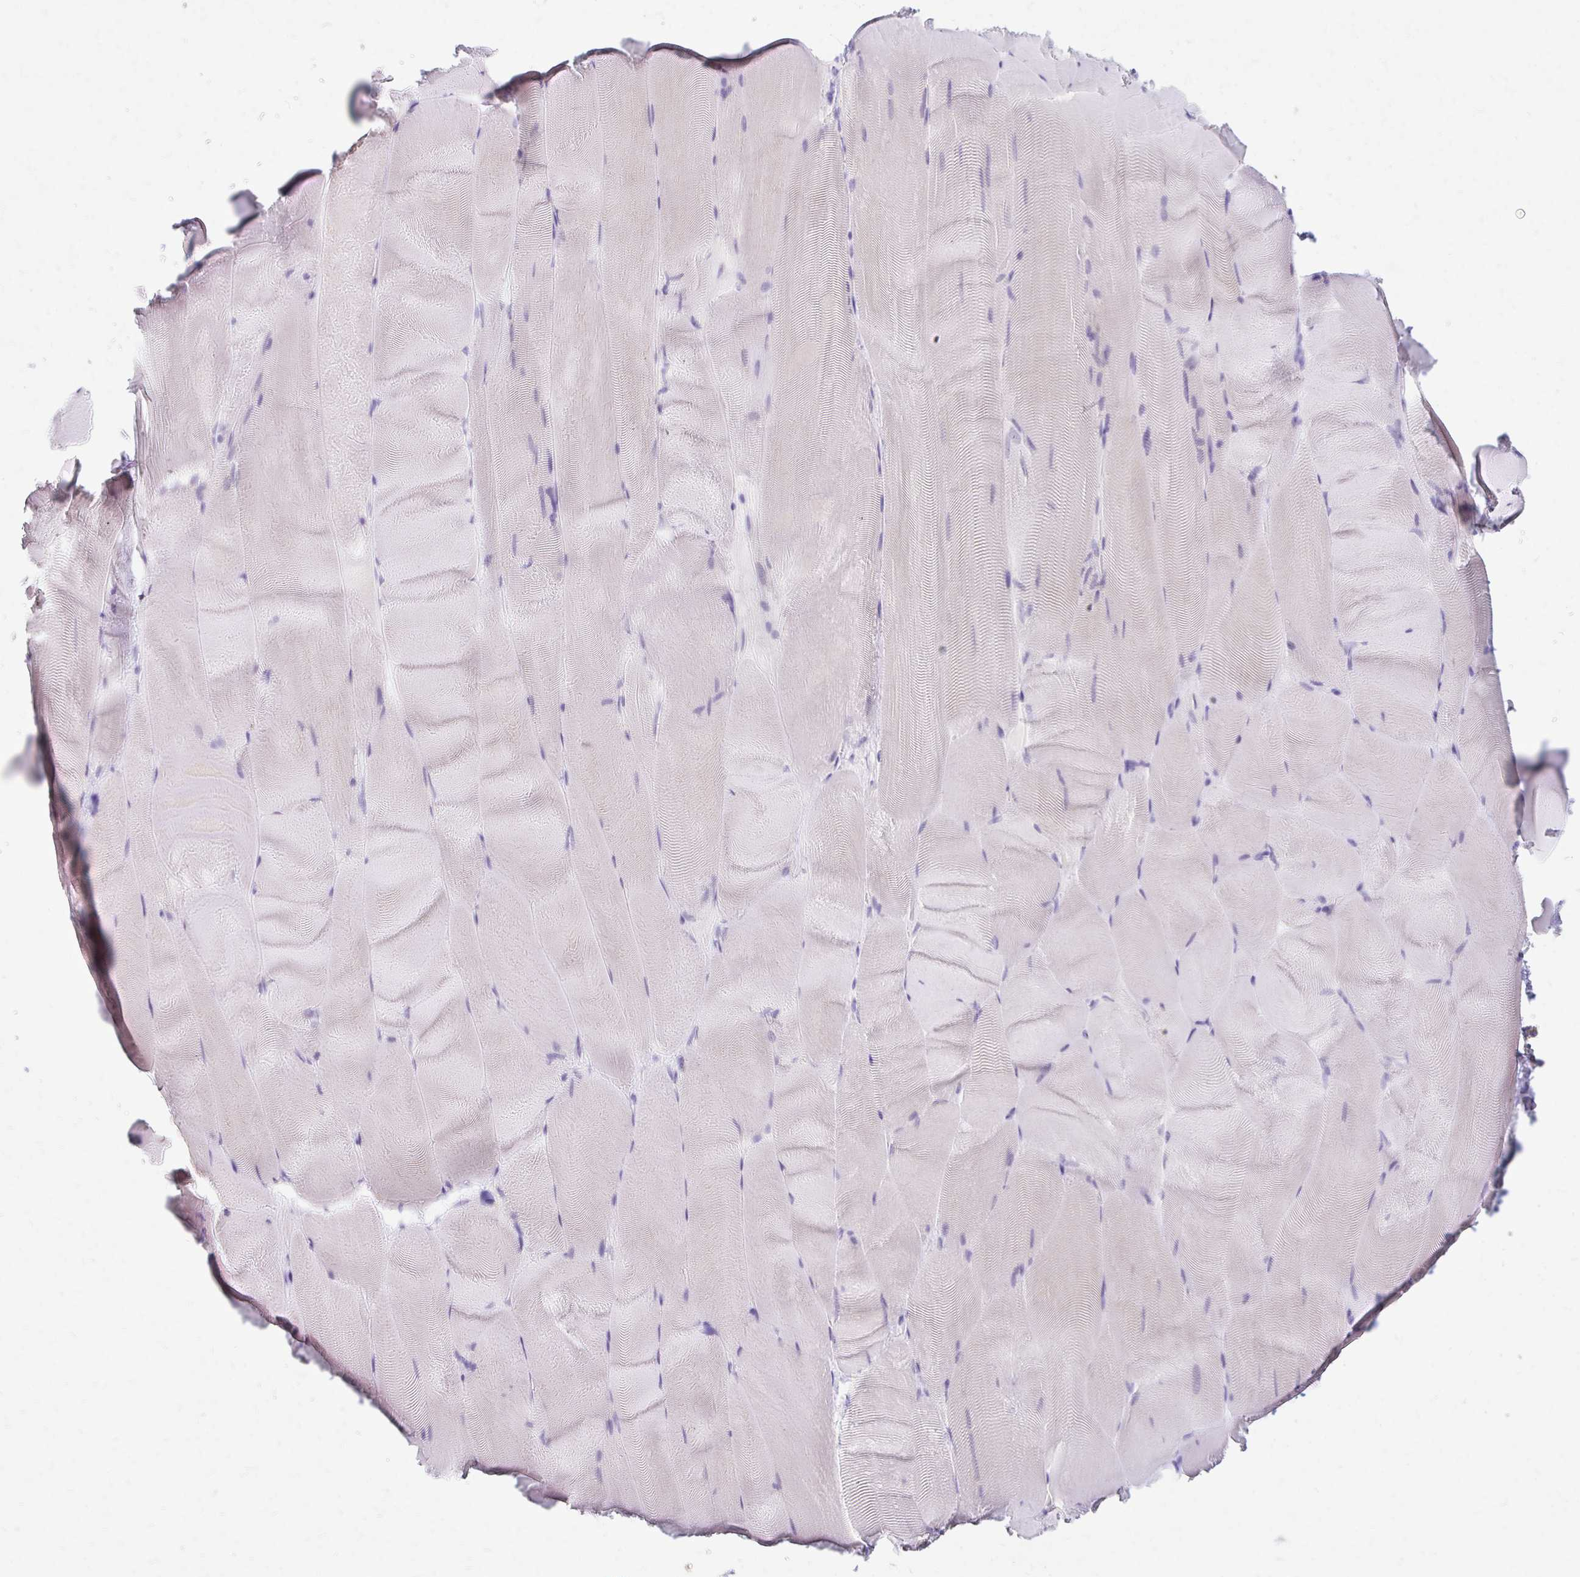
{"staining": {"intensity": "negative", "quantity": "none", "location": "none"}, "tissue": "skeletal muscle", "cell_type": "Myocytes", "image_type": "normal", "snomed": [{"axis": "morphology", "description": "Normal tissue, NOS"}, {"axis": "topography", "description": "Skeletal muscle"}], "caption": "Myocytes show no significant protein positivity in unremarkable skeletal muscle. (DAB immunohistochemistry (IHC) with hematoxylin counter stain).", "gene": "AZGP1", "patient": {"sex": "female", "age": 64}}